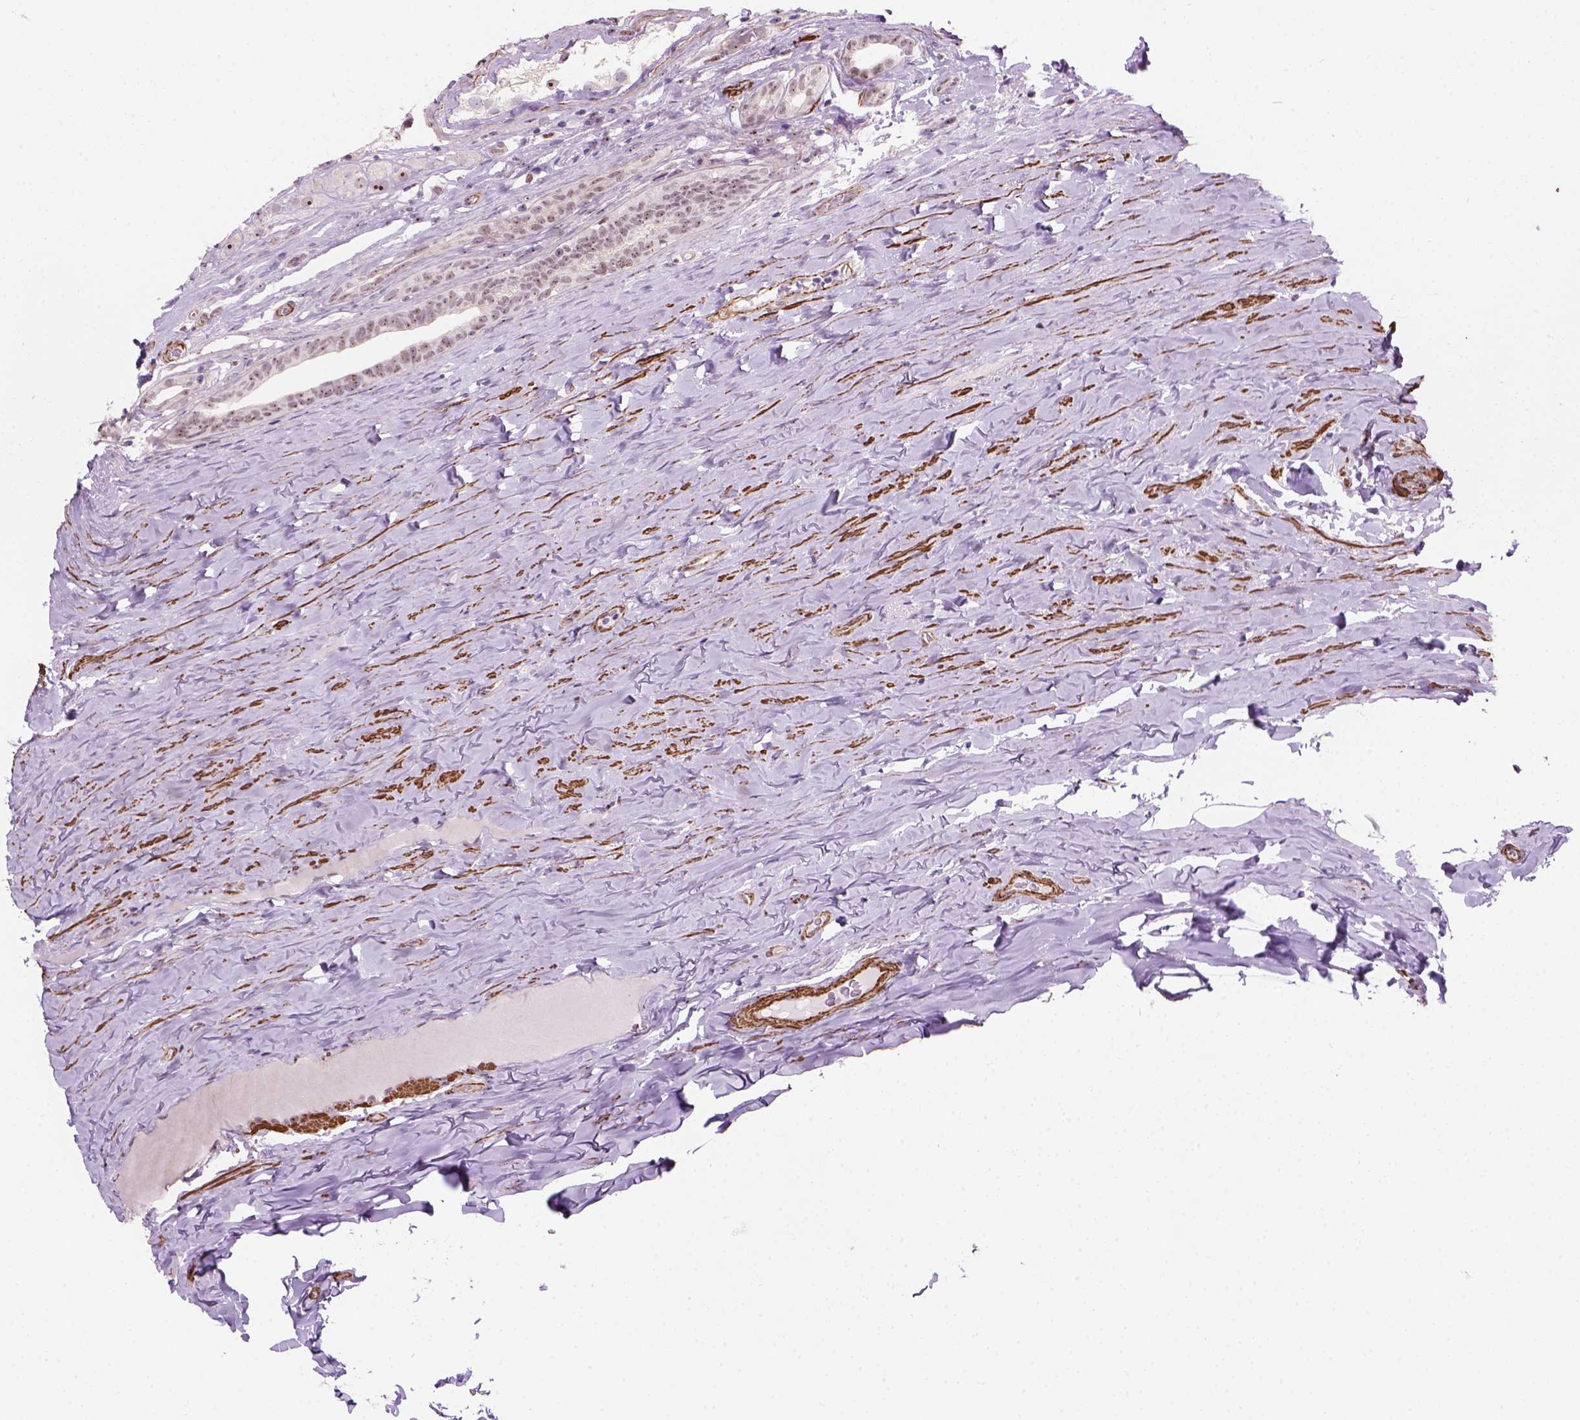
{"staining": {"intensity": "strong", "quantity": "25%-75%", "location": "nuclear"}, "tissue": "testis cancer", "cell_type": "Tumor cells", "image_type": "cancer", "snomed": [{"axis": "morphology", "description": "Seminoma, NOS"}, {"axis": "topography", "description": "Testis"}], "caption": "Immunohistochemistry histopathology image of testis cancer (seminoma) stained for a protein (brown), which displays high levels of strong nuclear staining in about 25%-75% of tumor cells.", "gene": "RRS1", "patient": {"sex": "male", "age": 34}}